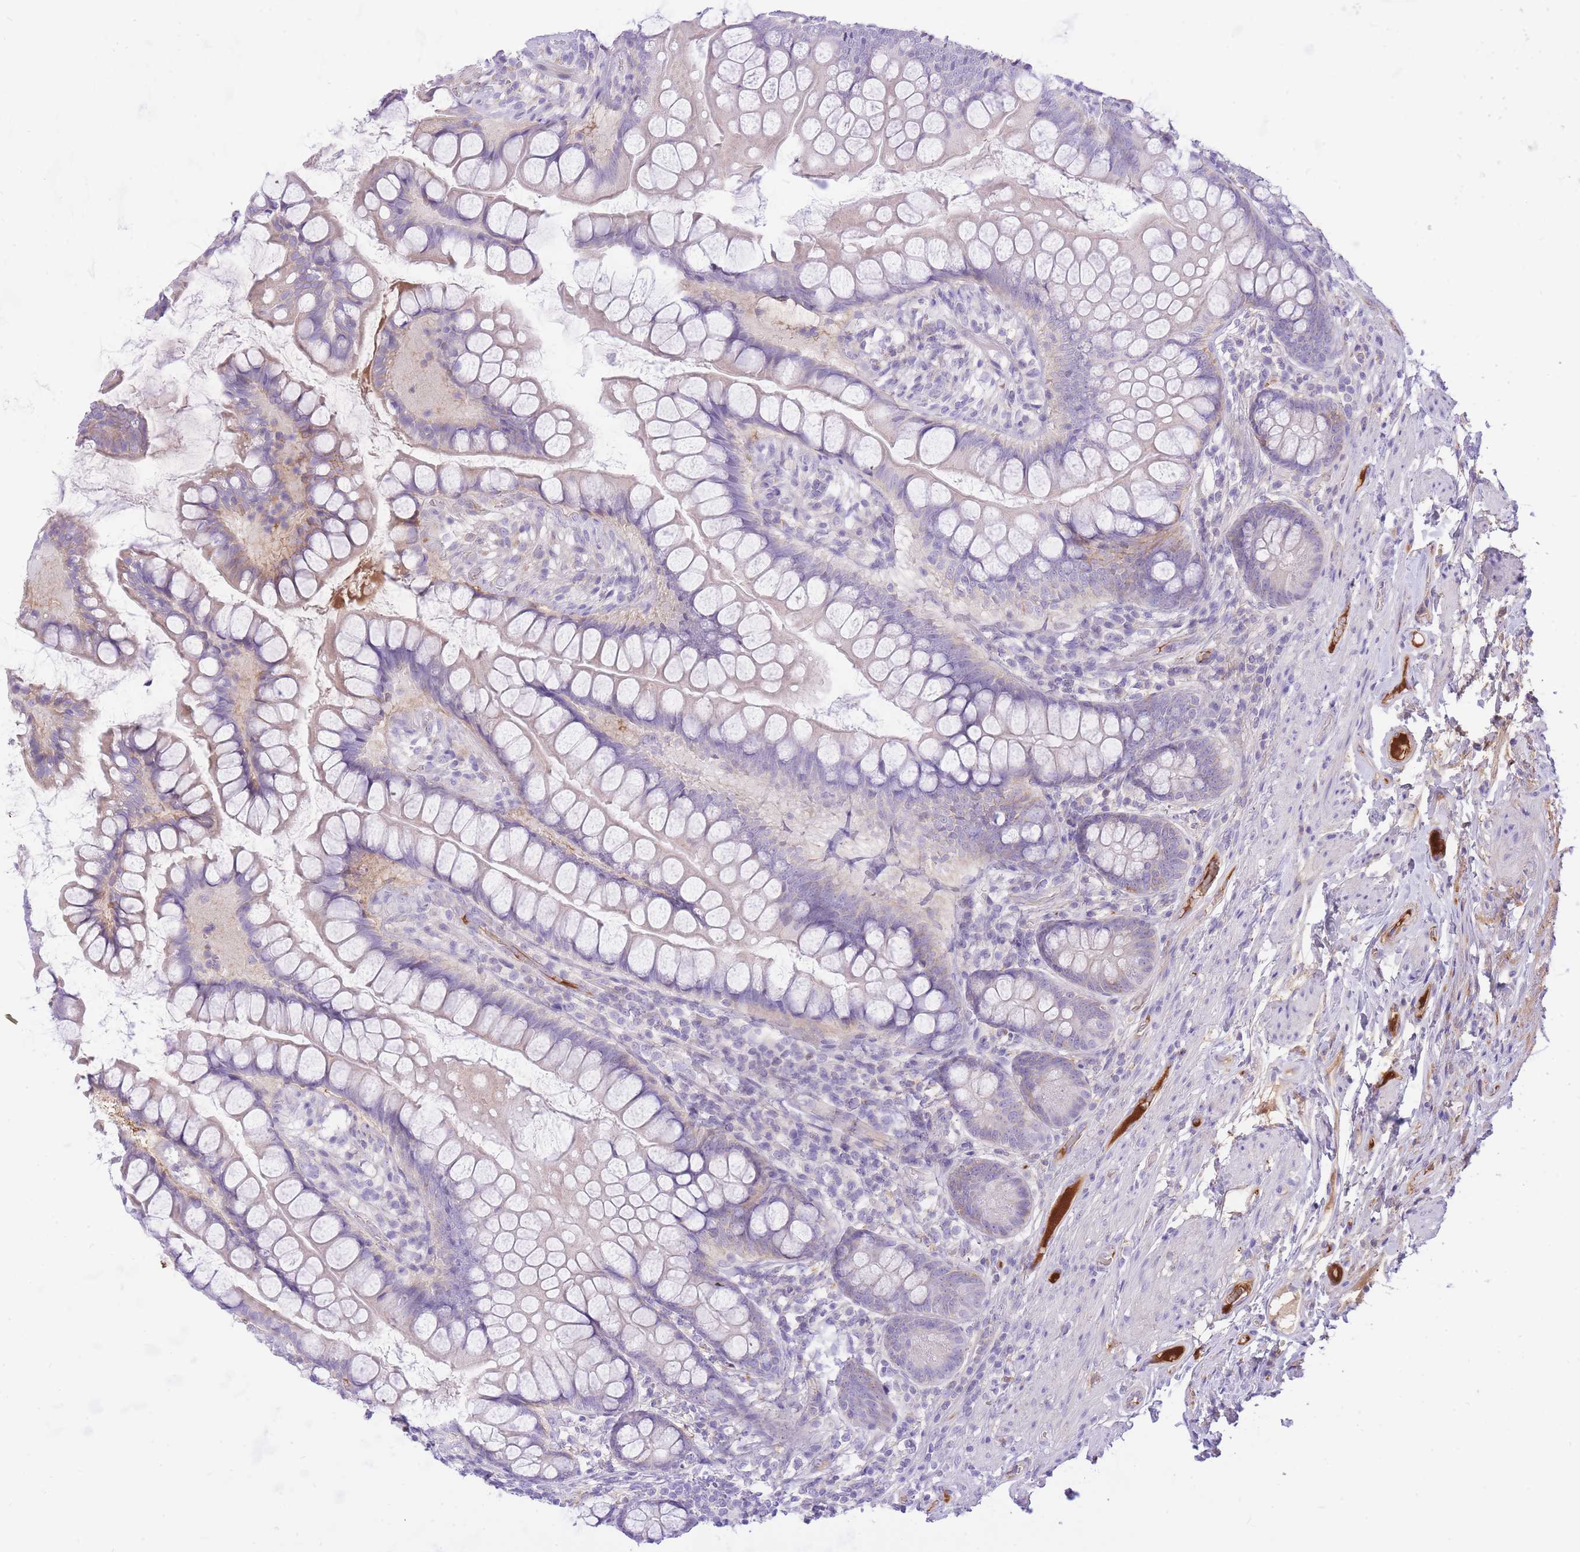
{"staining": {"intensity": "negative", "quantity": "none", "location": "none"}, "tissue": "small intestine", "cell_type": "Glandular cells", "image_type": "normal", "snomed": [{"axis": "morphology", "description": "Normal tissue, NOS"}, {"axis": "topography", "description": "Small intestine"}], "caption": "This histopathology image is of benign small intestine stained with IHC to label a protein in brown with the nuclei are counter-stained blue. There is no staining in glandular cells. (IHC, brightfield microscopy, high magnification).", "gene": "HRG", "patient": {"sex": "male", "age": 70}}